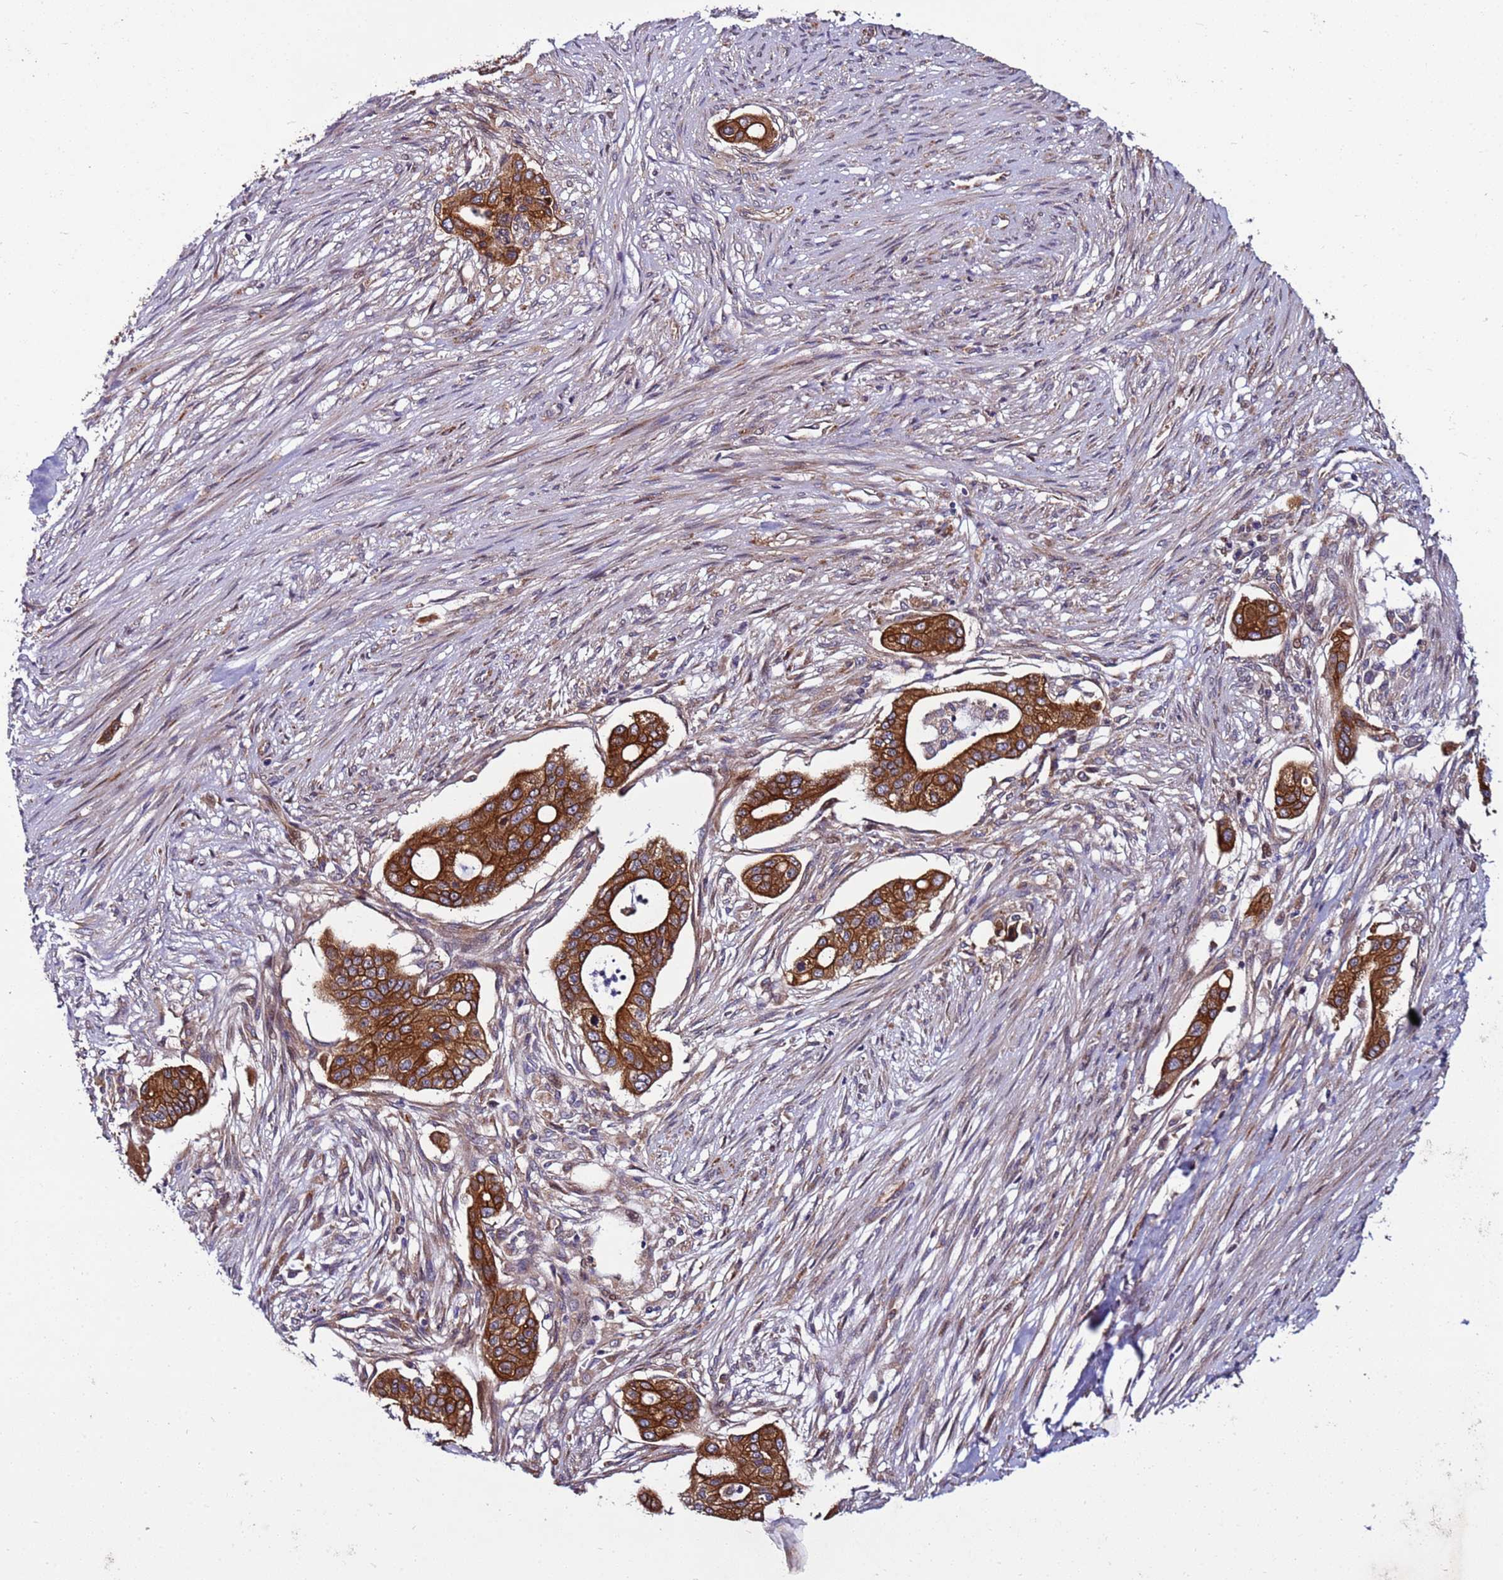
{"staining": {"intensity": "strong", "quantity": ">75%", "location": "cytoplasmic/membranous"}, "tissue": "pancreatic cancer", "cell_type": "Tumor cells", "image_type": "cancer", "snomed": [{"axis": "morphology", "description": "Adenocarcinoma, NOS"}, {"axis": "topography", "description": "Pancreas"}], "caption": "Brown immunohistochemical staining in human adenocarcinoma (pancreatic) reveals strong cytoplasmic/membranous positivity in approximately >75% of tumor cells. (DAB IHC, brown staining for protein, blue staining for nuclei).", "gene": "MCRIP1", "patient": {"sex": "male", "age": 46}}